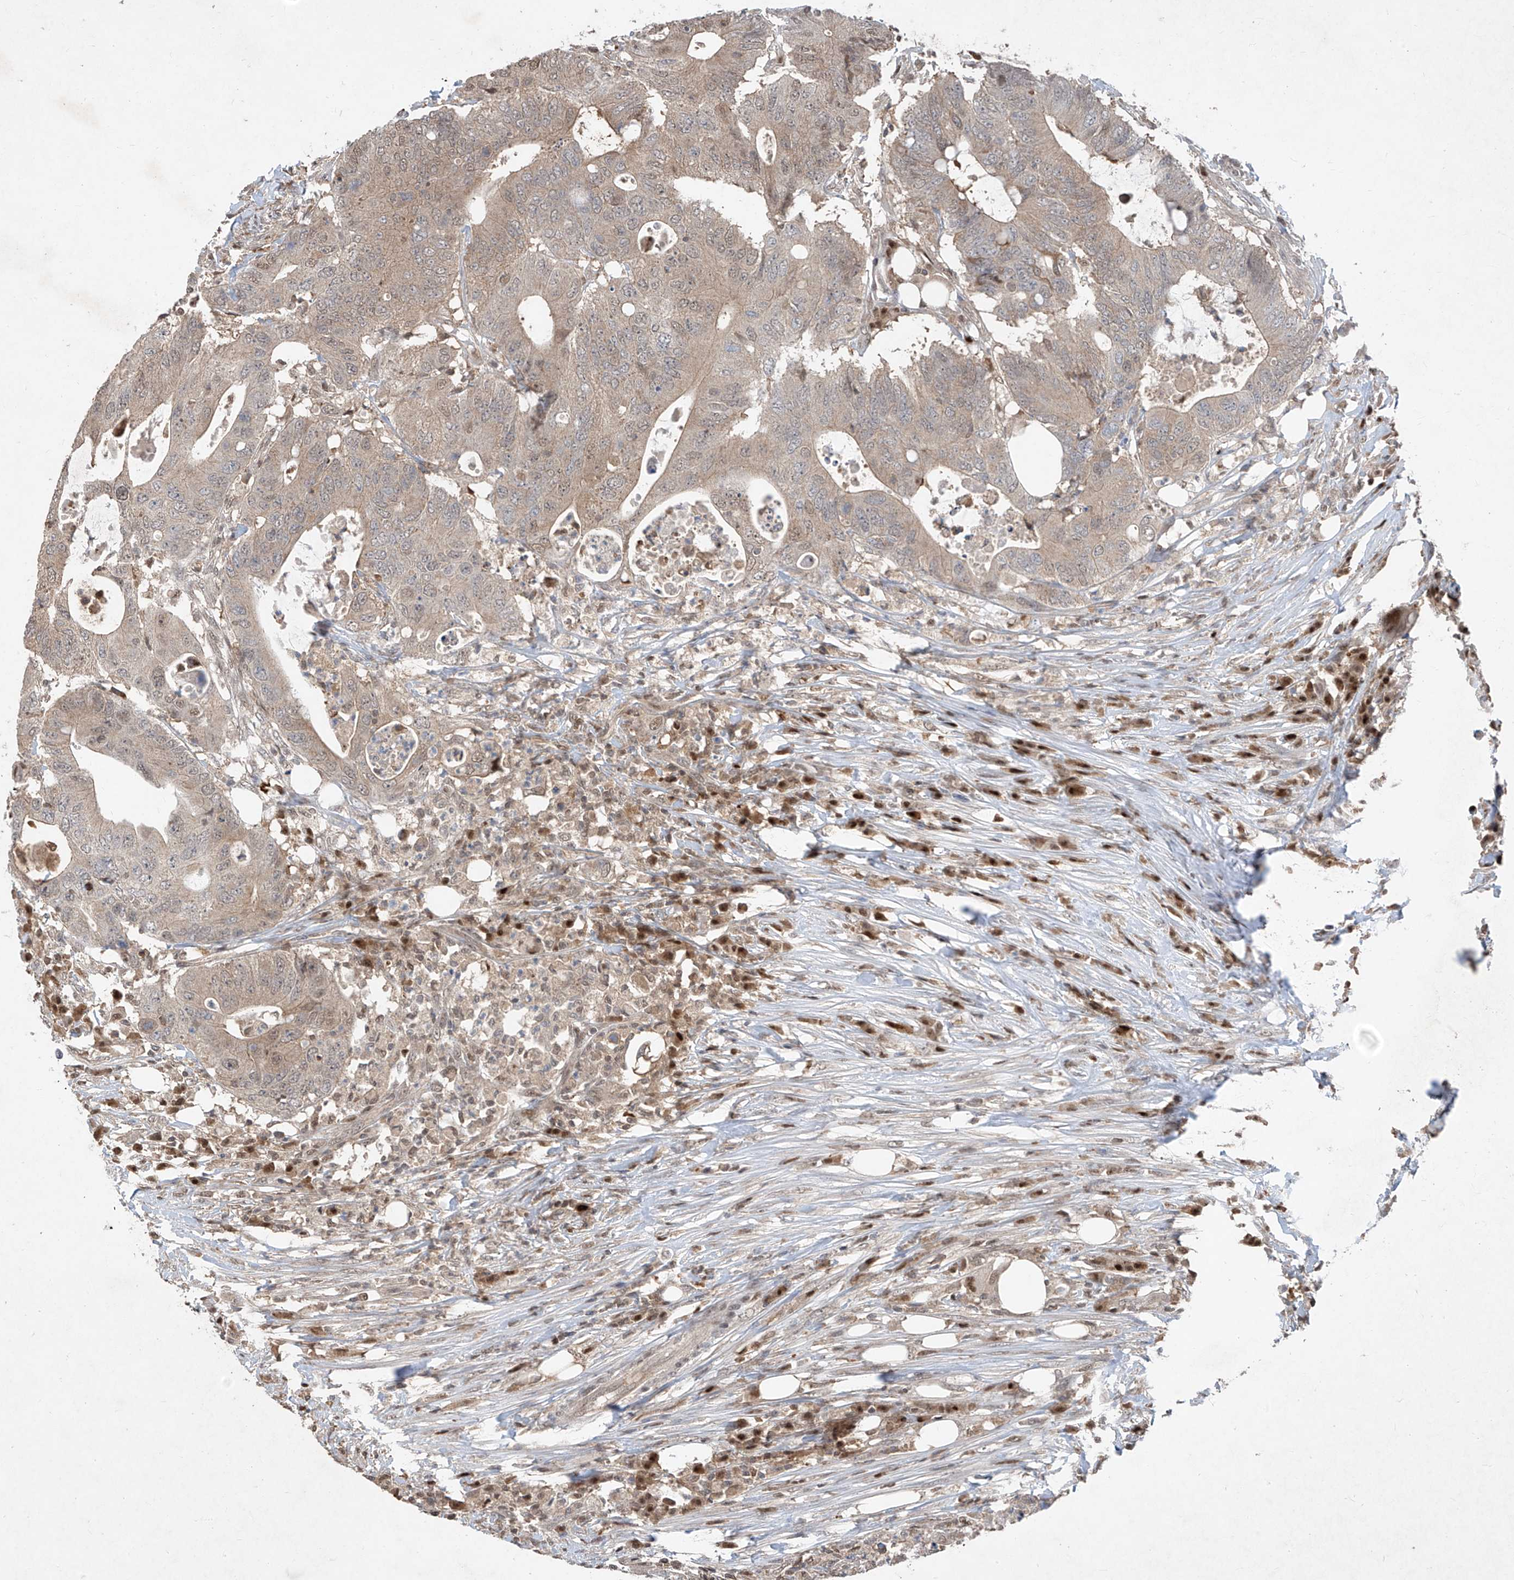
{"staining": {"intensity": "weak", "quantity": "<25%", "location": "cytoplasmic/membranous,nuclear"}, "tissue": "colorectal cancer", "cell_type": "Tumor cells", "image_type": "cancer", "snomed": [{"axis": "morphology", "description": "Adenocarcinoma, NOS"}, {"axis": "topography", "description": "Colon"}], "caption": "The micrograph displays no significant staining in tumor cells of adenocarcinoma (colorectal).", "gene": "ZNF358", "patient": {"sex": "male", "age": 71}}